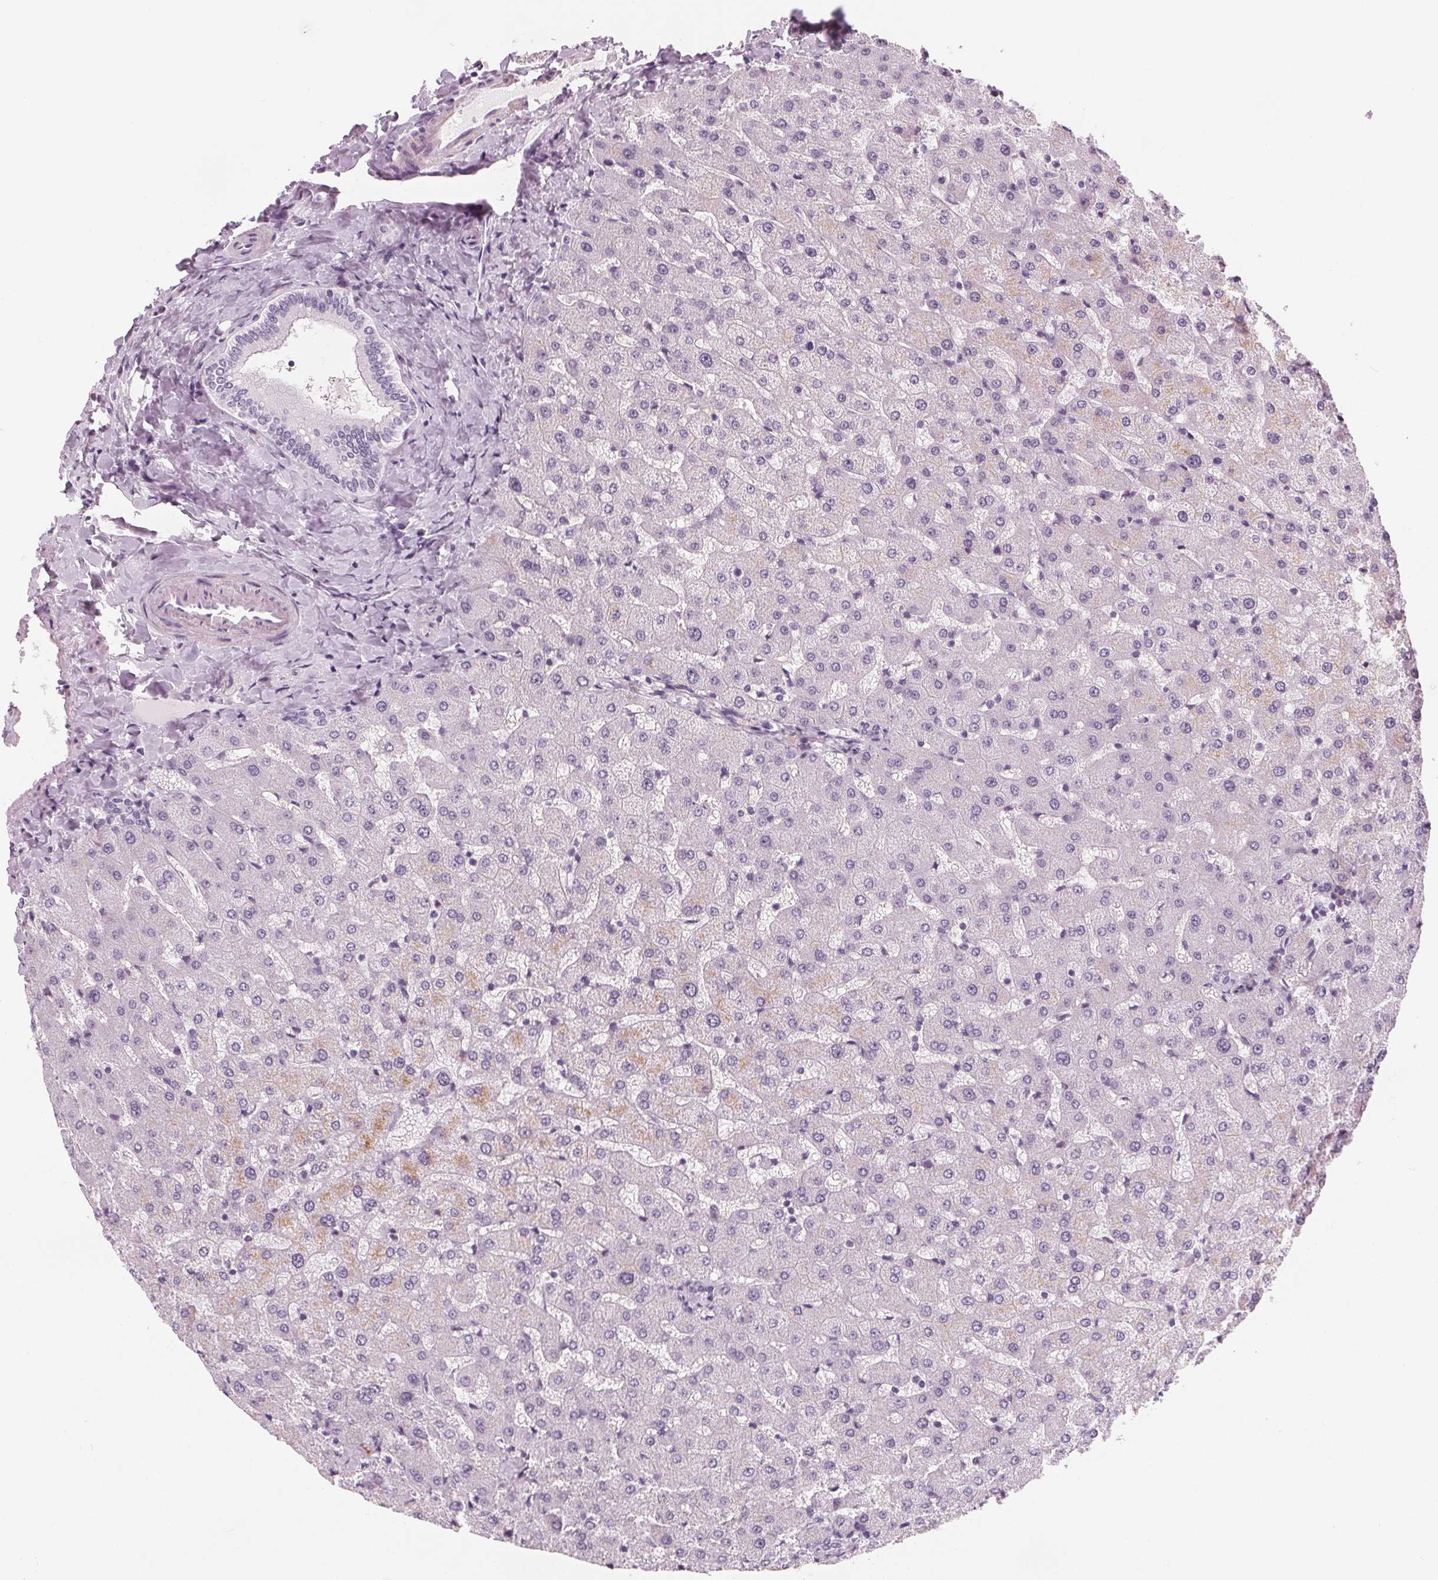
{"staining": {"intensity": "negative", "quantity": "none", "location": "none"}, "tissue": "liver", "cell_type": "Cholangiocytes", "image_type": "normal", "snomed": [{"axis": "morphology", "description": "Normal tissue, NOS"}, {"axis": "topography", "description": "Liver"}], "caption": "DAB immunohistochemical staining of normal human liver demonstrates no significant expression in cholangiocytes.", "gene": "SLC5A12", "patient": {"sex": "female", "age": 50}}